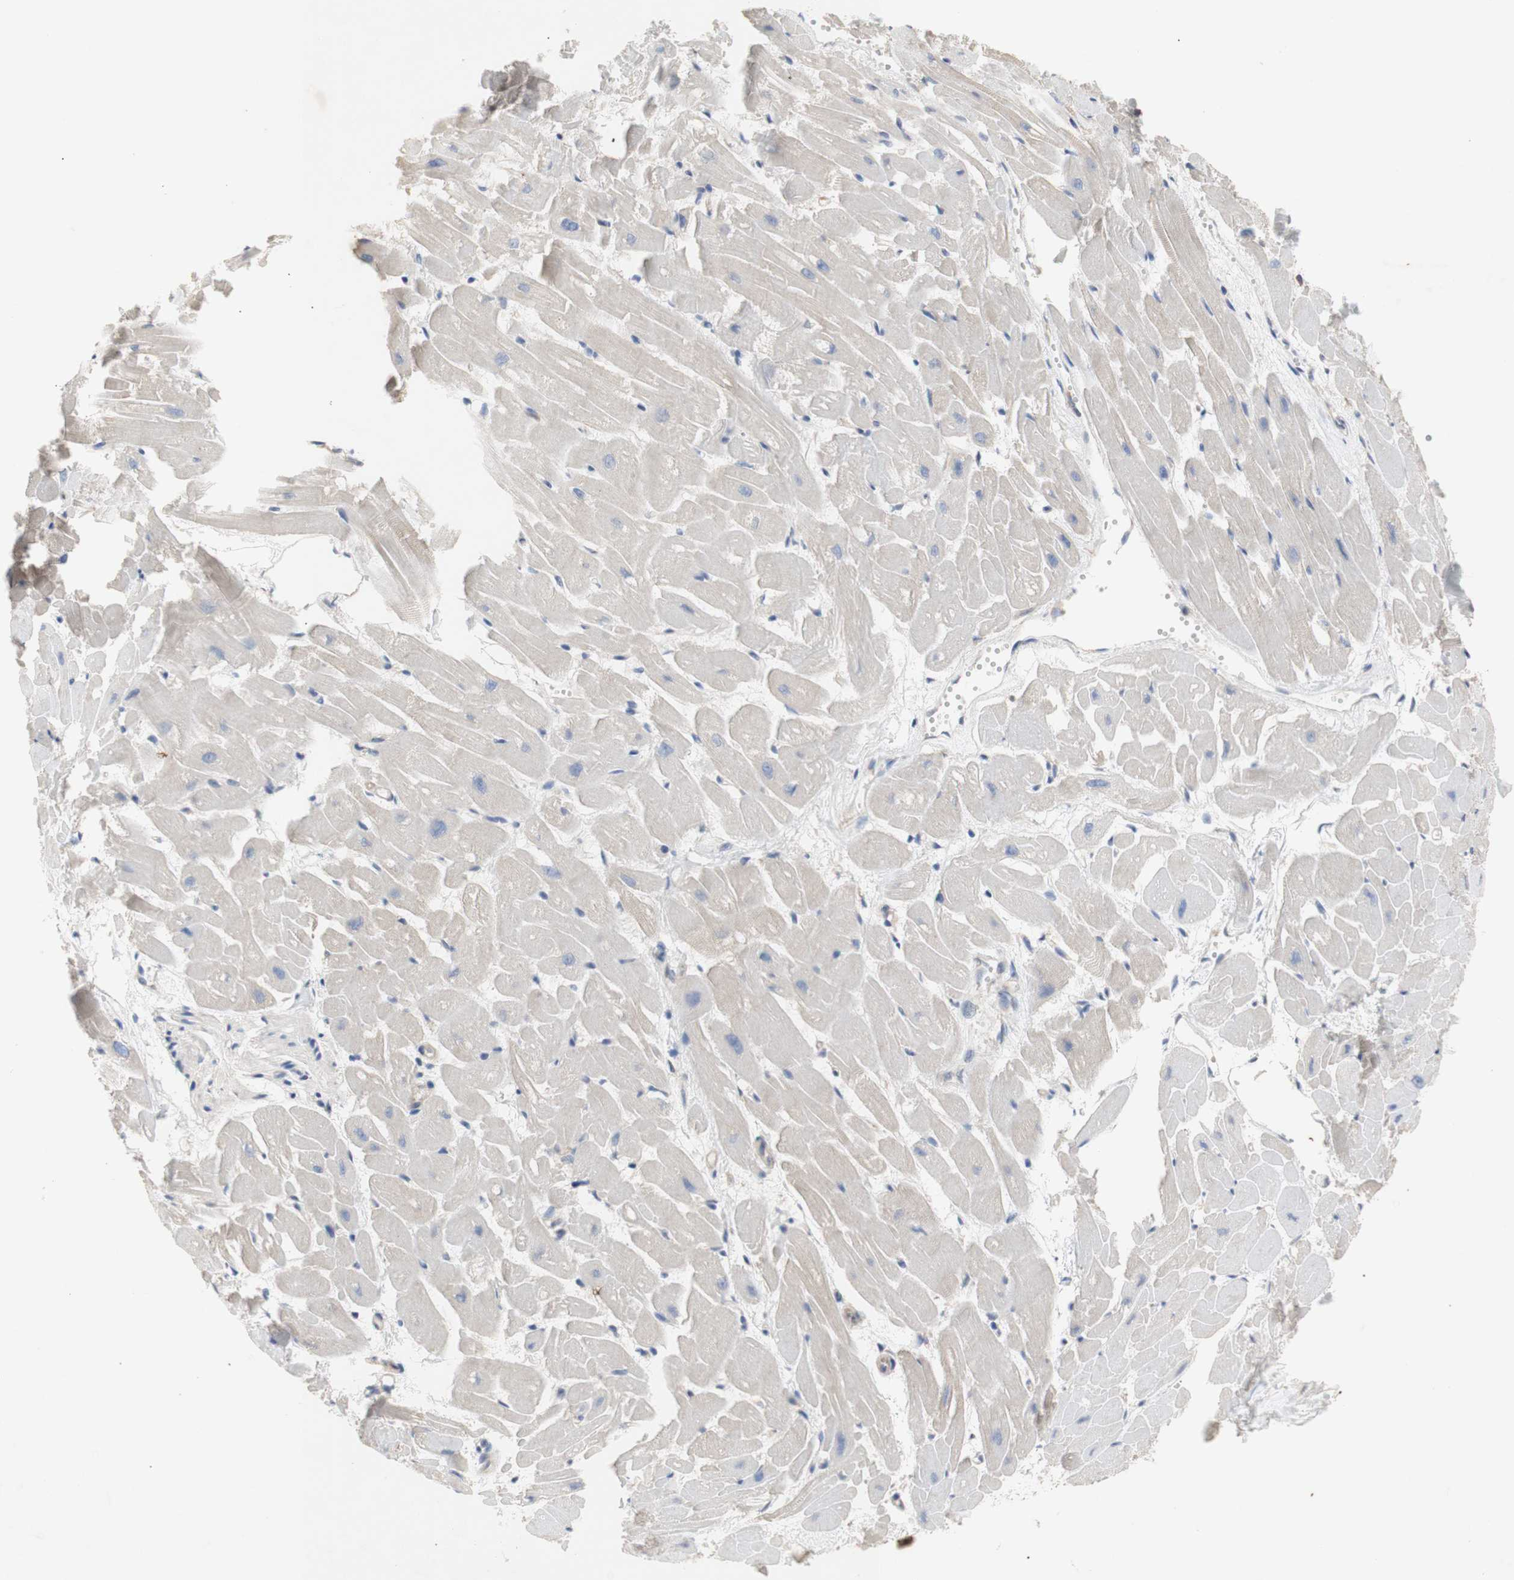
{"staining": {"intensity": "weak", "quantity": "<25%", "location": "cytoplasmic/membranous"}, "tissue": "heart muscle", "cell_type": "Cardiomyocytes", "image_type": "normal", "snomed": [{"axis": "morphology", "description": "Normal tissue, NOS"}, {"axis": "topography", "description": "Heart"}], "caption": "This is a photomicrograph of immunohistochemistry staining of benign heart muscle, which shows no positivity in cardiomyocytes.", "gene": "IKBKG", "patient": {"sex": "female", "age": 19}}